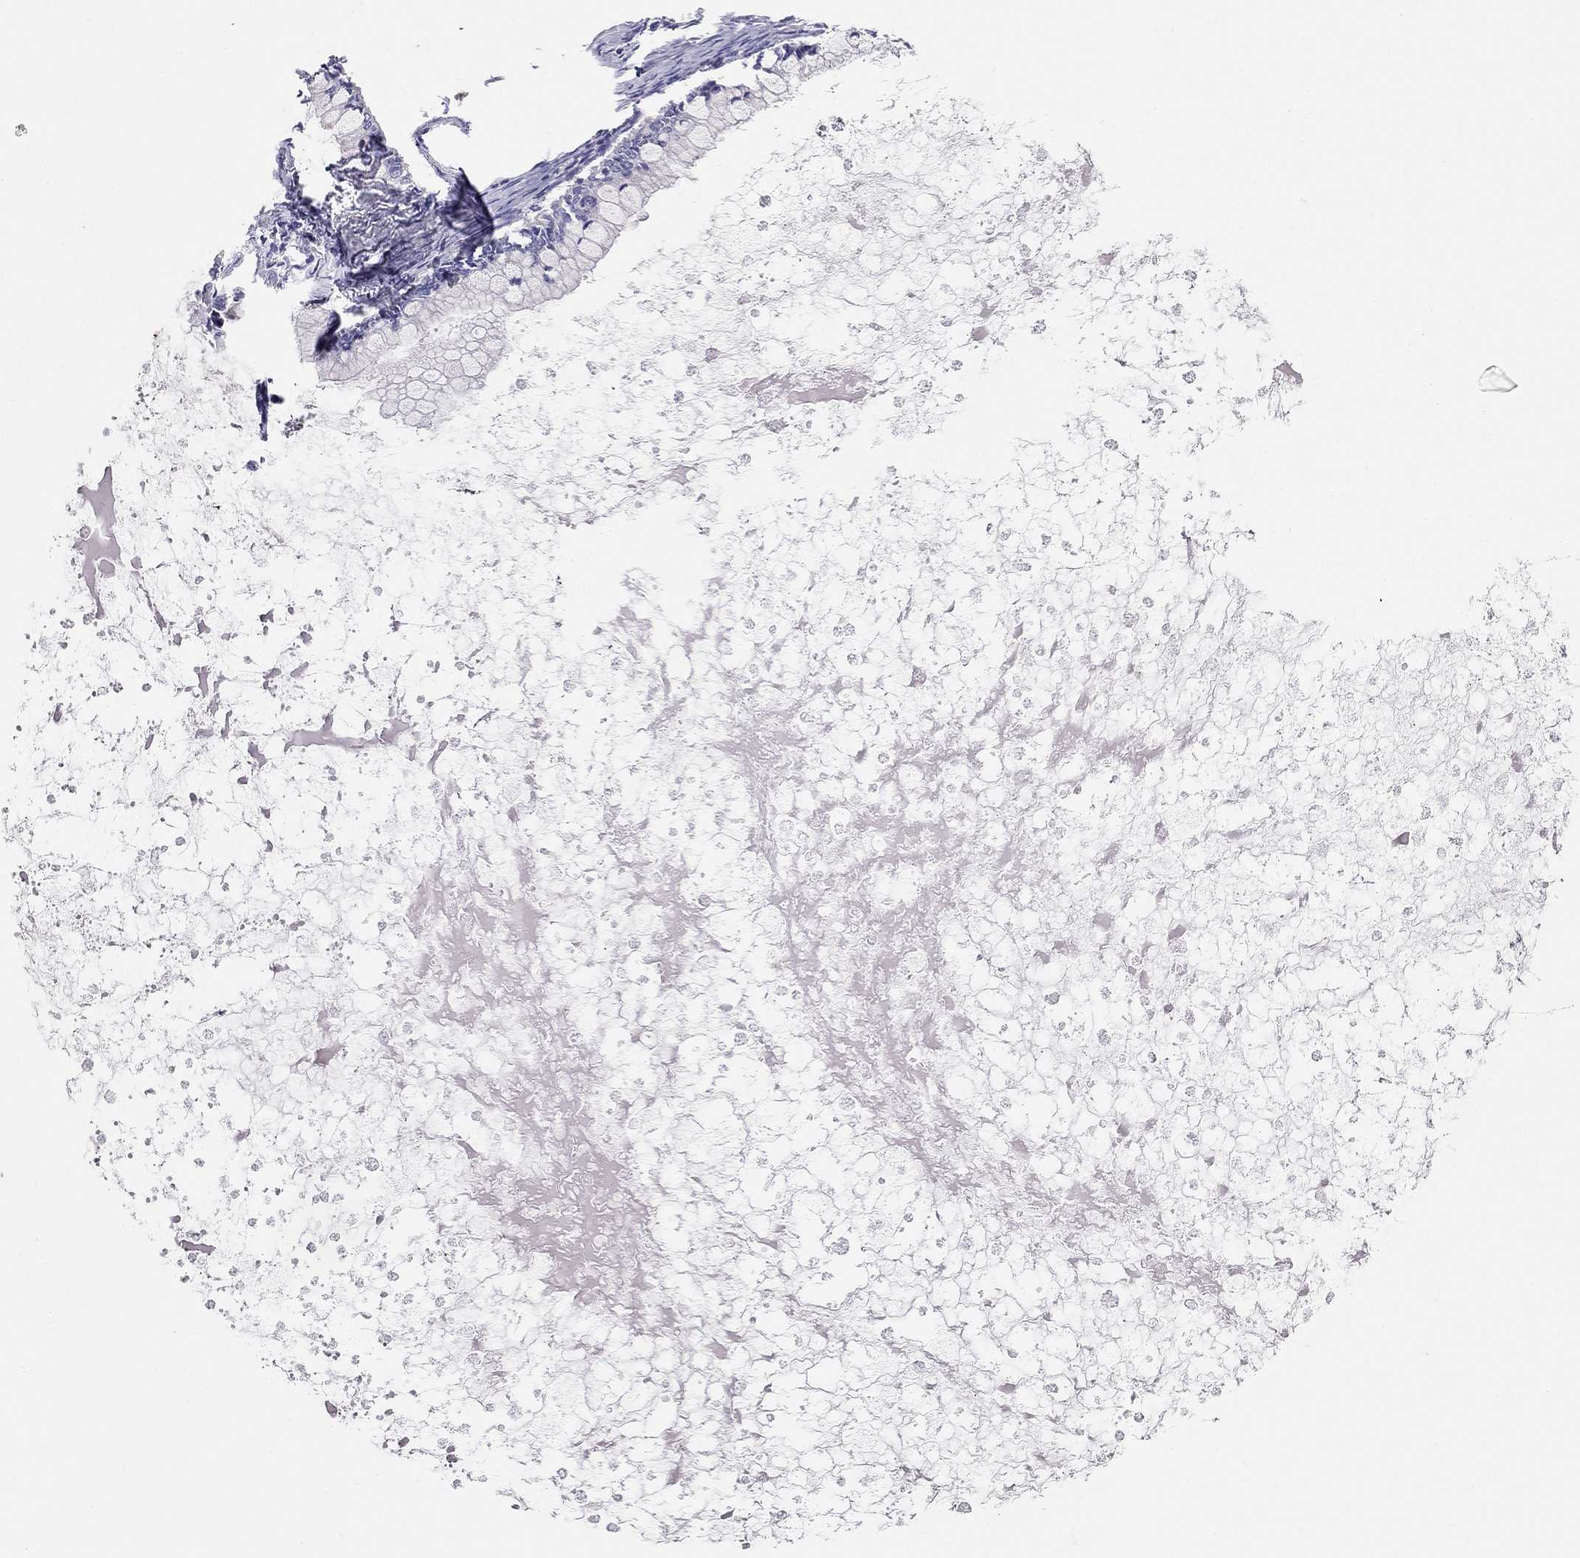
{"staining": {"intensity": "negative", "quantity": "none", "location": "none"}, "tissue": "ovarian cancer", "cell_type": "Tumor cells", "image_type": "cancer", "snomed": [{"axis": "morphology", "description": "Cystadenocarcinoma, mucinous, NOS"}, {"axis": "topography", "description": "Ovary"}], "caption": "A high-resolution micrograph shows immunohistochemistry staining of ovarian cancer (mucinous cystadenocarcinoma), which demonstrates no significant staining in tumor cells.", "gene": "CITED1", "patient": {"sex": "female", "age": 67}}